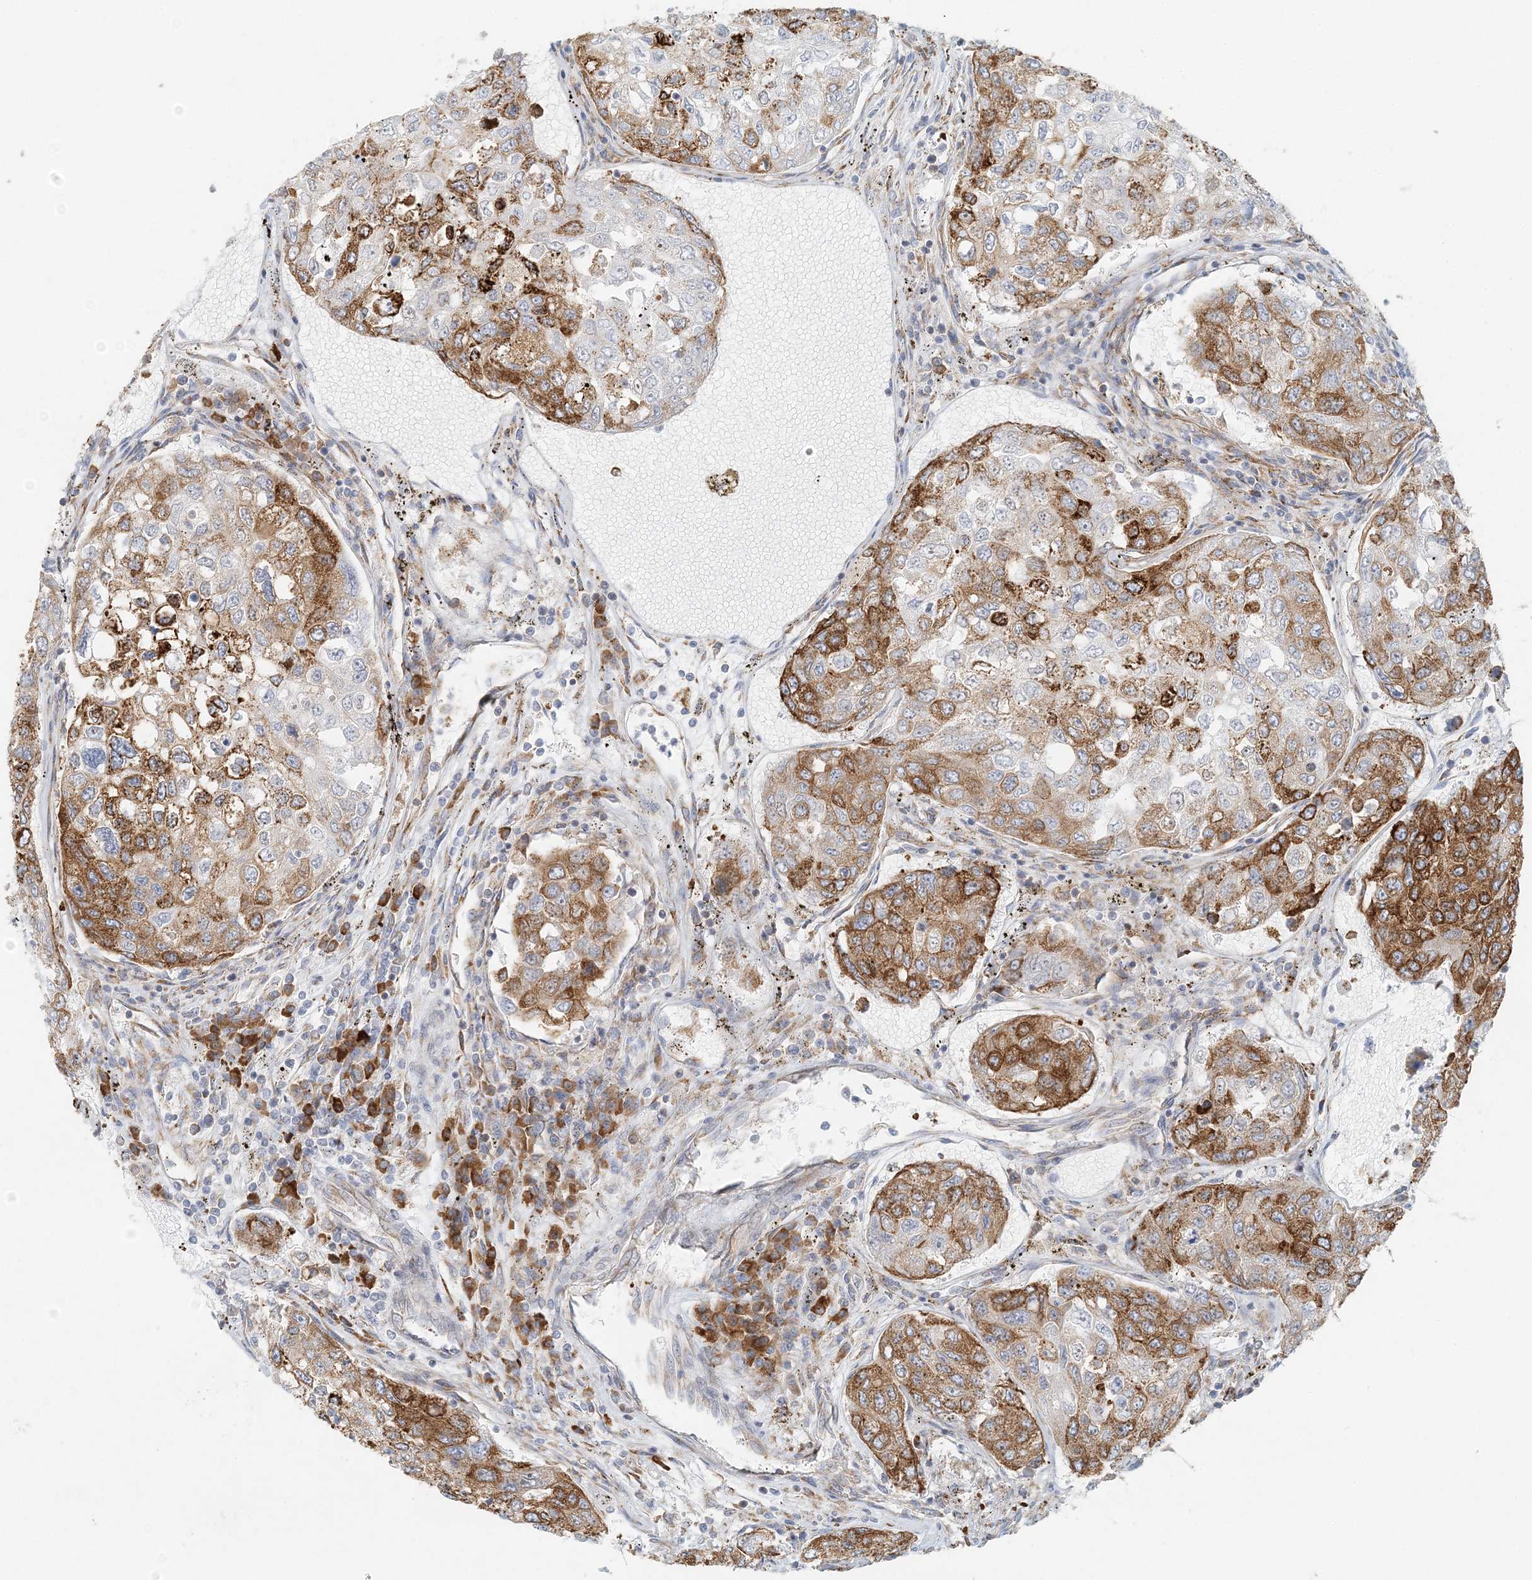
{"staining": {"intensity": "strong", "quantity": ">75%", "location": "cytoplasmic/membranous"}, "tissue": "urothelial cancer", "cell_type": "Tumor cells", "image_type": "cancer", "snomed": [{"axis": "morphology", "description": "Urothelial carcinoma, High grade"}, {"axis": "topography", "description": "Lymph node"}, {"axis": "topography", "description": "Urinary bladder"}], "caption": "Human high-grade urothelial carcinoma stained with a brown dye demonstrates strong cytoplasmic/membranous positive staining in about >75% of tumor cells.", "gene": "STK11IP", "patient": {"sex": "male", "age": 51}}